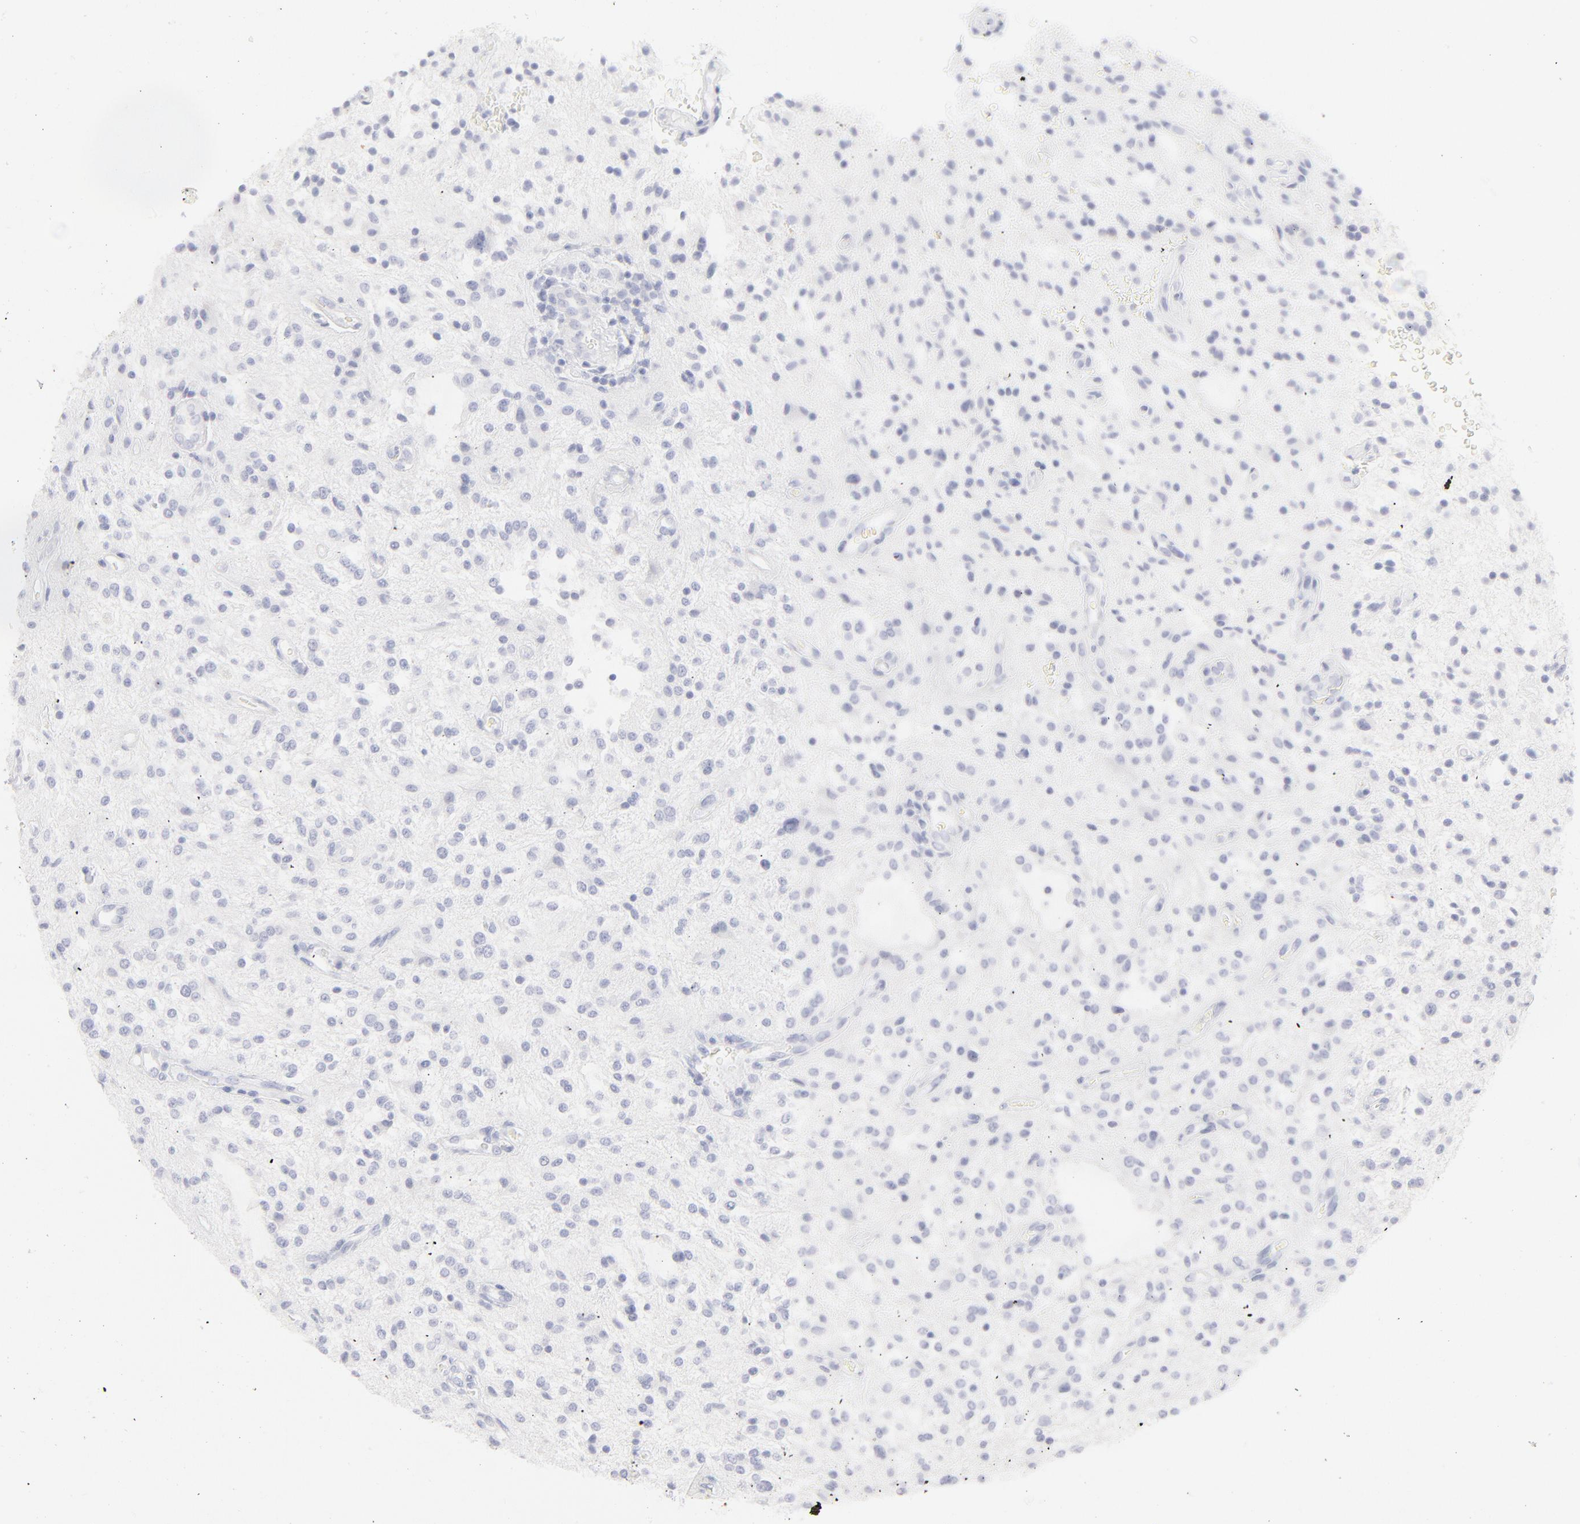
{"staining": {"intensity": "negative", "quantity": "none", "location": "none"}, "tissue": "glioma", "cell_type": "Tumor cells", "image_type": "cancer", "snomed": [{"axis": "morphology", "description": "Glioma, malignant, NOS"}, {"axis": "topography", "description": "Cerebellum"}], "caption": "Tumor cells are negative for protein expression in human glioma. (DAB IHC, high magnification).", "gene": "ELF3", "patient": {"sex": "female", "age": 10}}